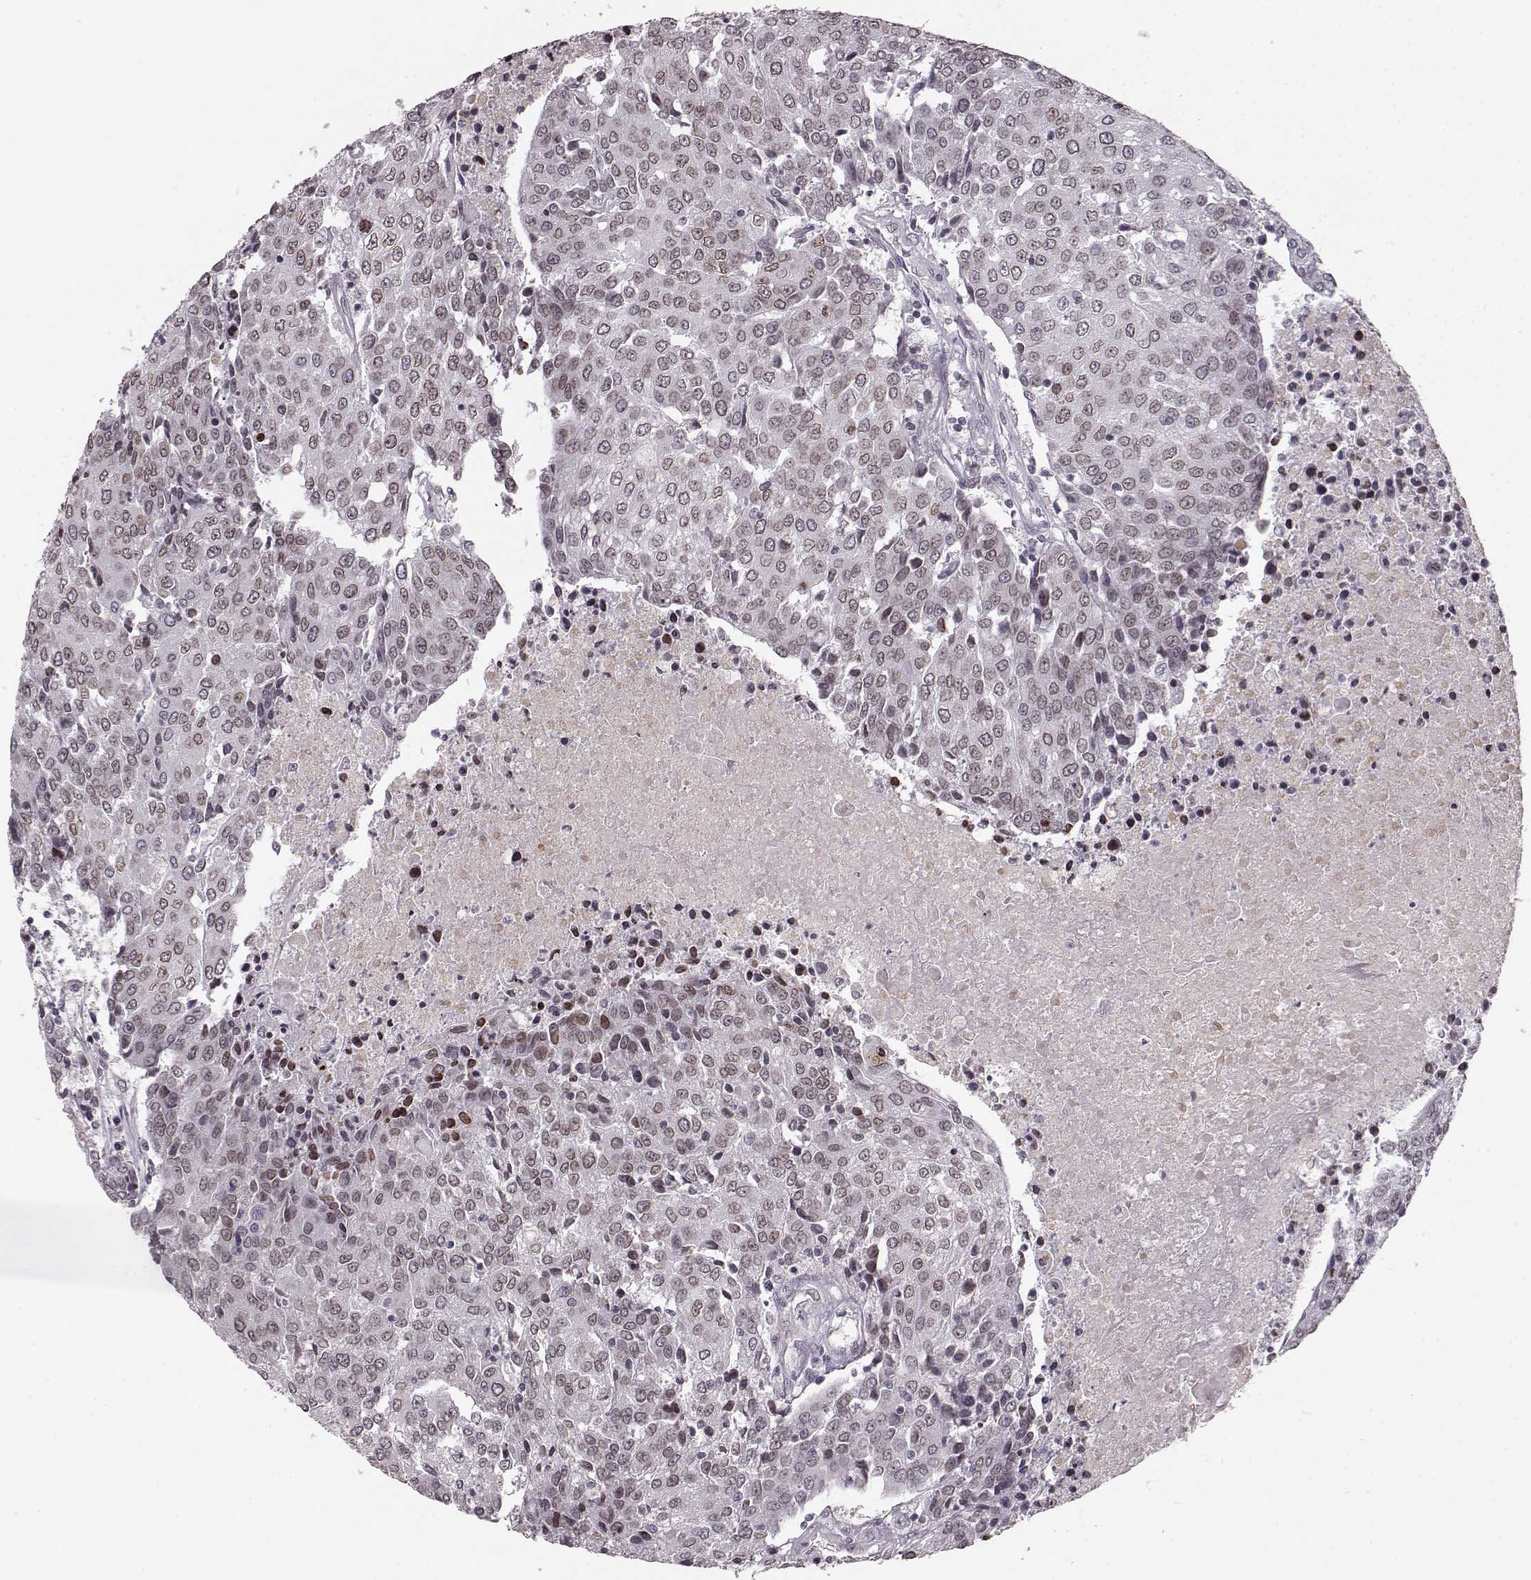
{"staining": {"intensity": "weak", "quantity": "25%-75%", "location": "cytoplasmic/membranous,nuclear"}, "tissue": "urothelial cancer", "cell_type": "Tumor cells", "image_type": "cancer", "snomed": [{"axis": "morphology", "description": "Urothelial carcinoma, High grade"}, {"axis": "topography", "description": "Urinary bladder"}], "caption": "Immunohistochemical staining of urothelial carcinoma (high-grade) reveals weak cytoplasmic/membranous and nuclear protein expression in about 25%-75% of tumor cells. The protein is shown in brown color, while the nuclei are stained blue.", "gene": "DCAF12", "patient": {"sex": "female", "age": 85}}